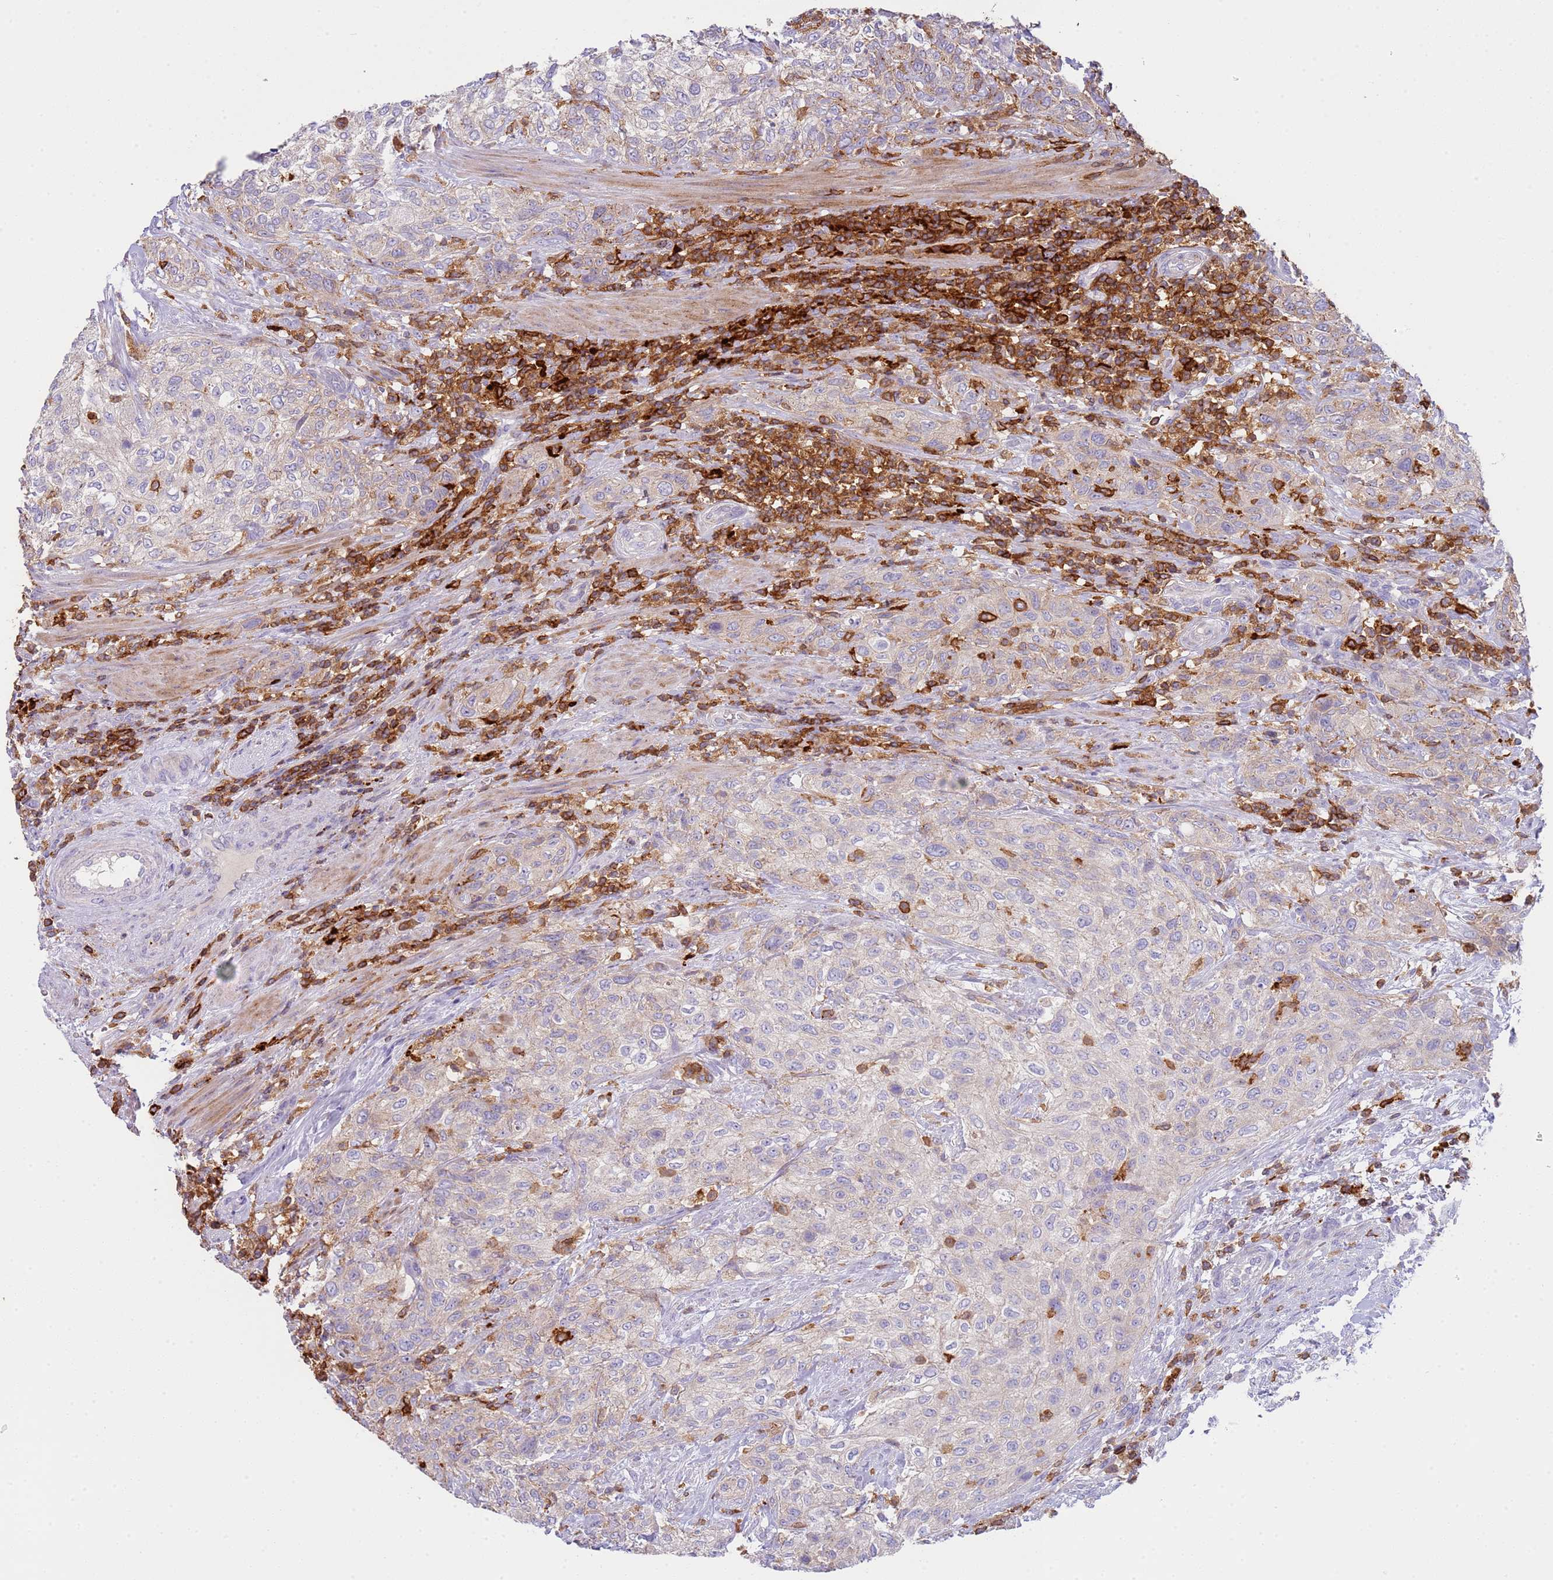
{"staining": {"intensity": "weak", "quantity": "<25%", "location": "cytoplasmic/membranous"}, "tissue": "urothelial cancer", "cell_type": "Tumor cells", "image_type": "cancer", "snomed": [{"axis": "morphology", "description": "Normal tissue, NOS"}, {"axis": "morphology", "description": "Urothelial carcinoma, NOS"}, {"axis": "topography", "description": "Urinary bladder"}, {"axis": "topography", "description": "Peripheral nerve tissue"}], "caption": "High magnification brightfield microscopy of transitional cell carcinoma stained with DAB (brown) and counterstained with hematoxylin (blue): tumor cells show no significant staining. (Brightfield microscopy of DAB immunohistochemistry (IHC) at high magnification).", "gene": "TTPAL", "patient": {"sex": "male", "age": 35}}